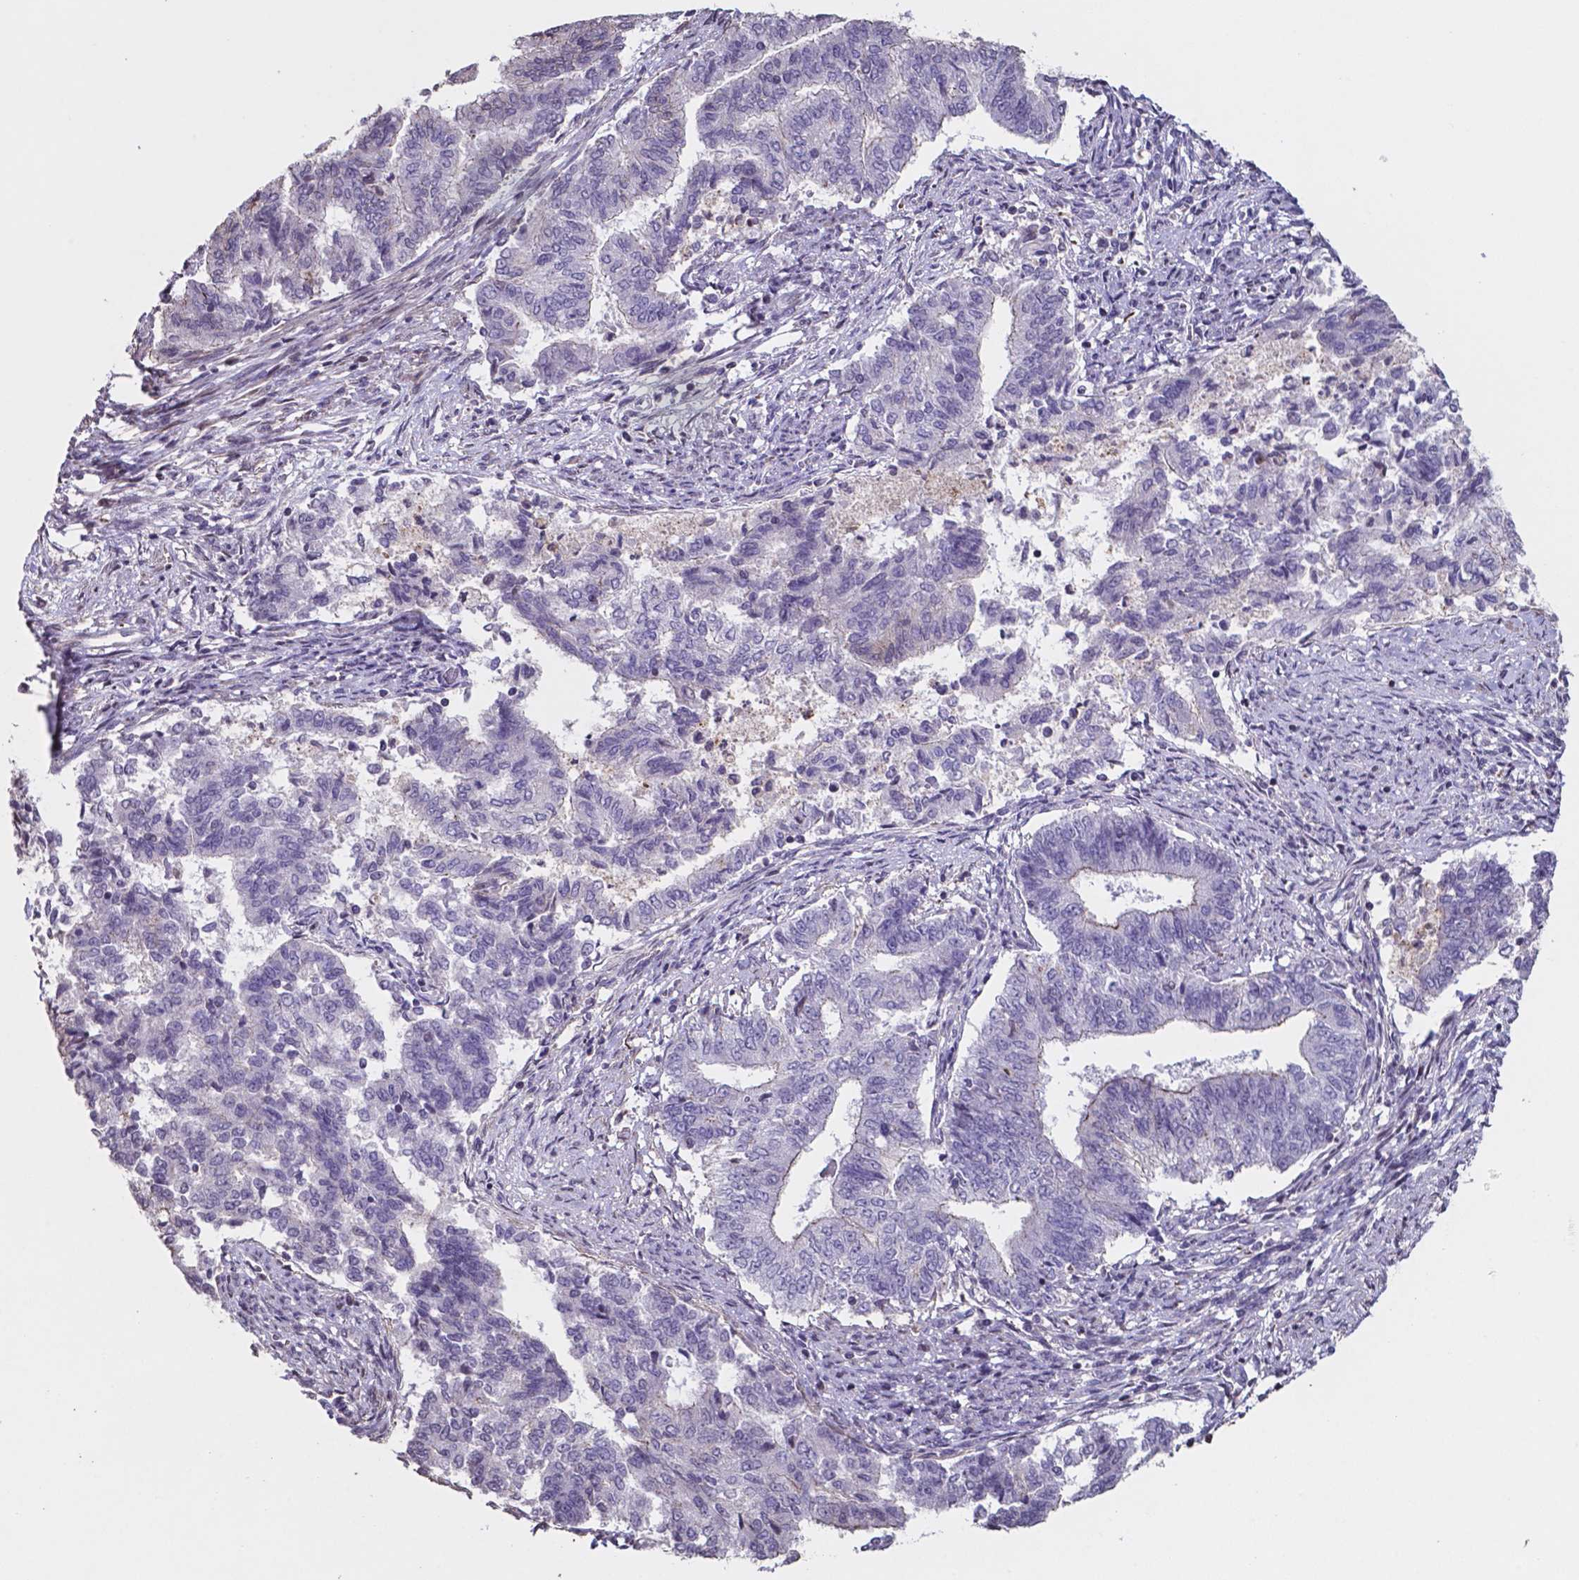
{"staining": {"intensity": "weak", "quantity": "<25%", "location": "cytoplasmic/membranous"}, "tissue": "endometrial cancer", "cell_type": "Tumor cells", "image_type": "cancer", "snomed": [{"axis": "morphology", "description": "Adenocarcinoma, NOS"}, {"axis": "topography", "description": "Endometrium"}], "caption": "This is a photomicrograph of immunohistochemistry staining of endometrial cancer (adenocarcinoma), which shows no positivity in tumor cells.", "gene": "MLC1", "patient": {"sex": "female", "age": 65}}